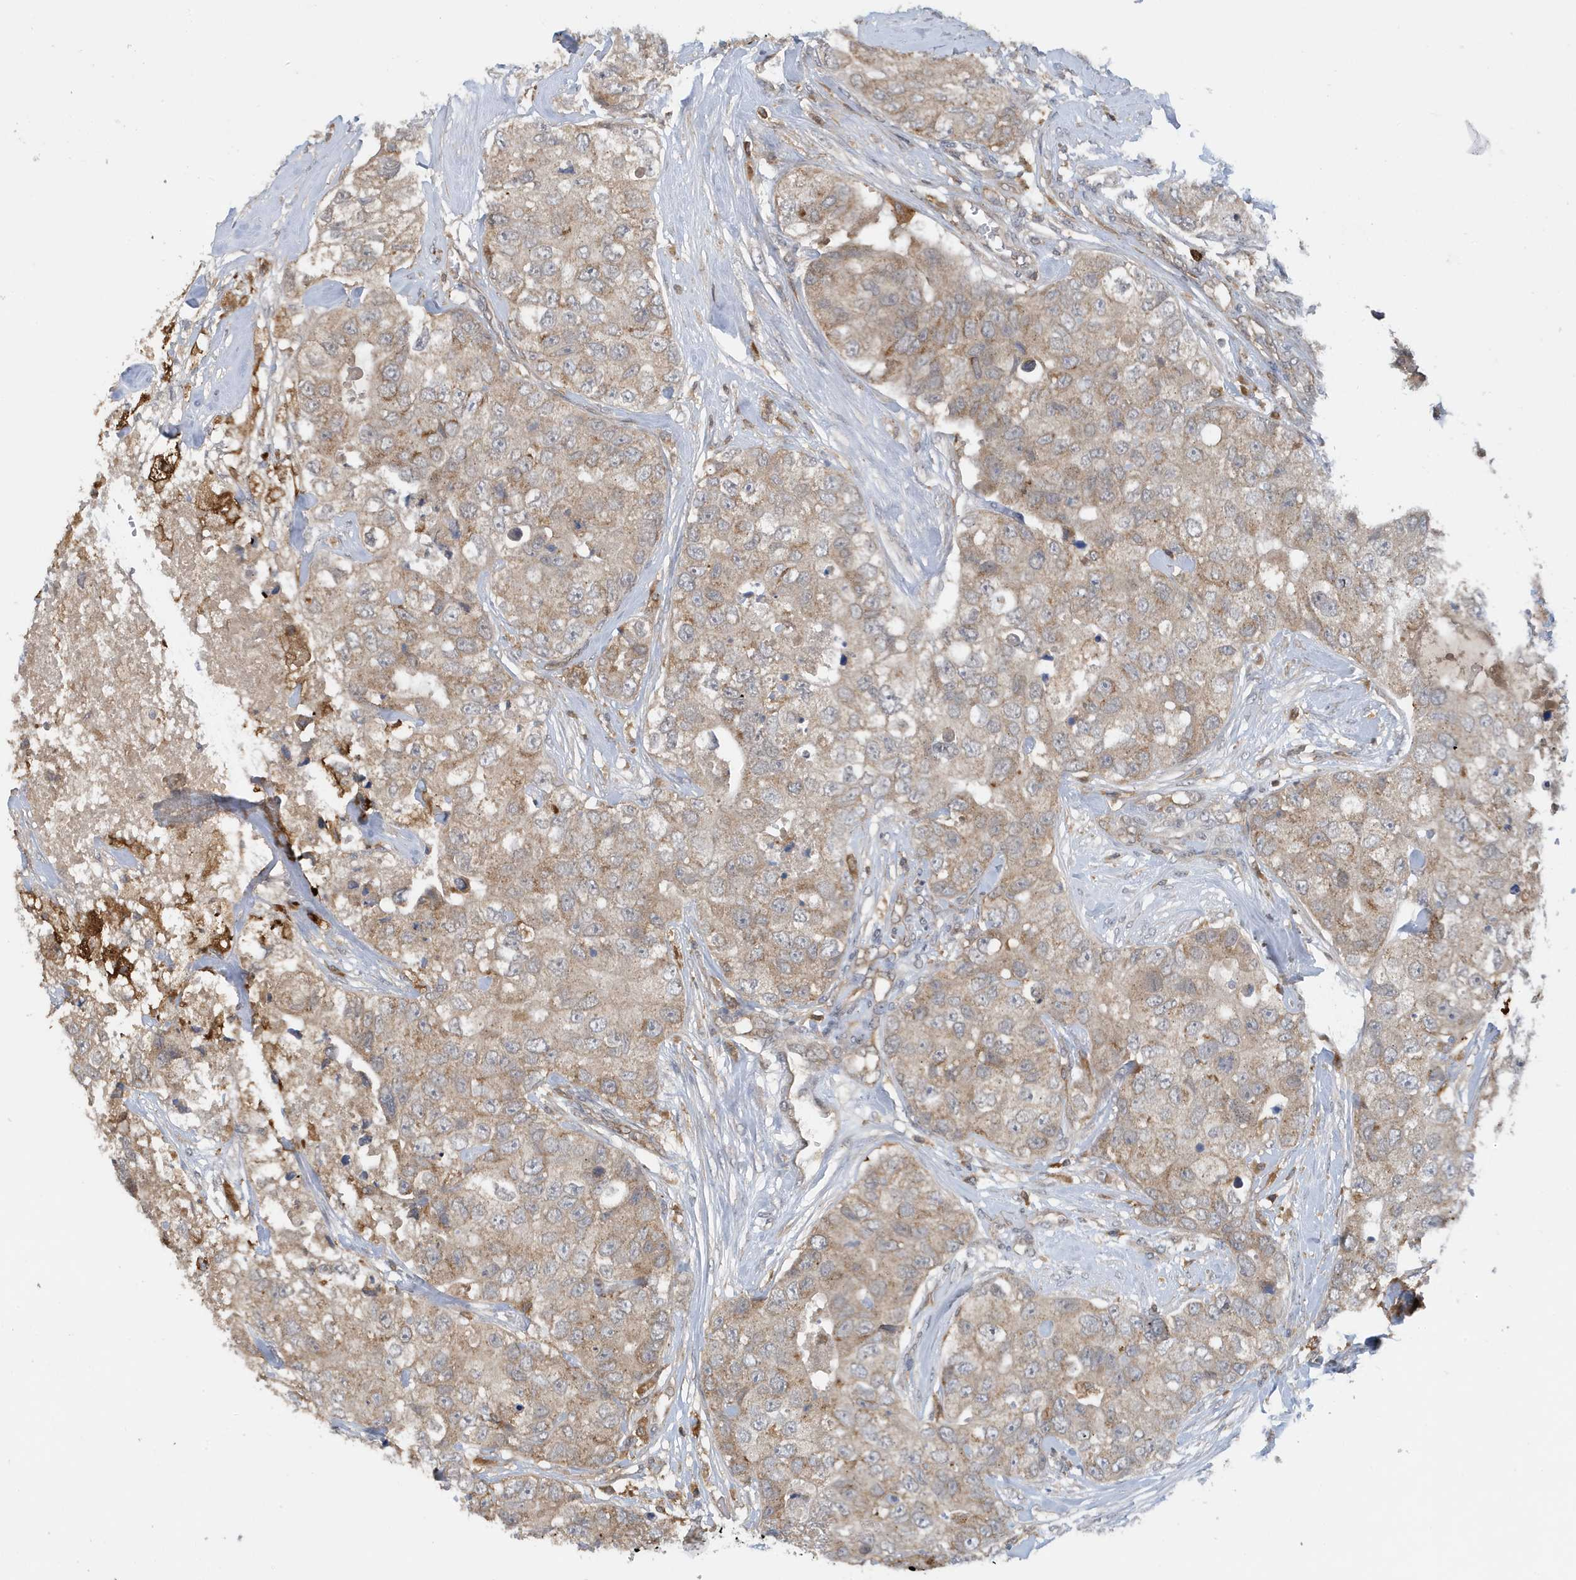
{"staining": {"intensity": "weak", "quantity": ">75%", "location": "cytoplasmic/membranous"}, "tissue": "breast cancer", "cell_type": "Tumor cells", "image_type": "cancer", "snomed": [{"axis": "morphology", "description": "Duct carcinoma"}, {"axis": "topography", "description": "Breast"}], "caption": "Breast invasive ductal carcinoma tissue shows weak cytoplasmic/membranous positivity in approximately >75% of tumor cells", "gene": "NSUN3", "patient": {"sex": "female", "age": 62}}